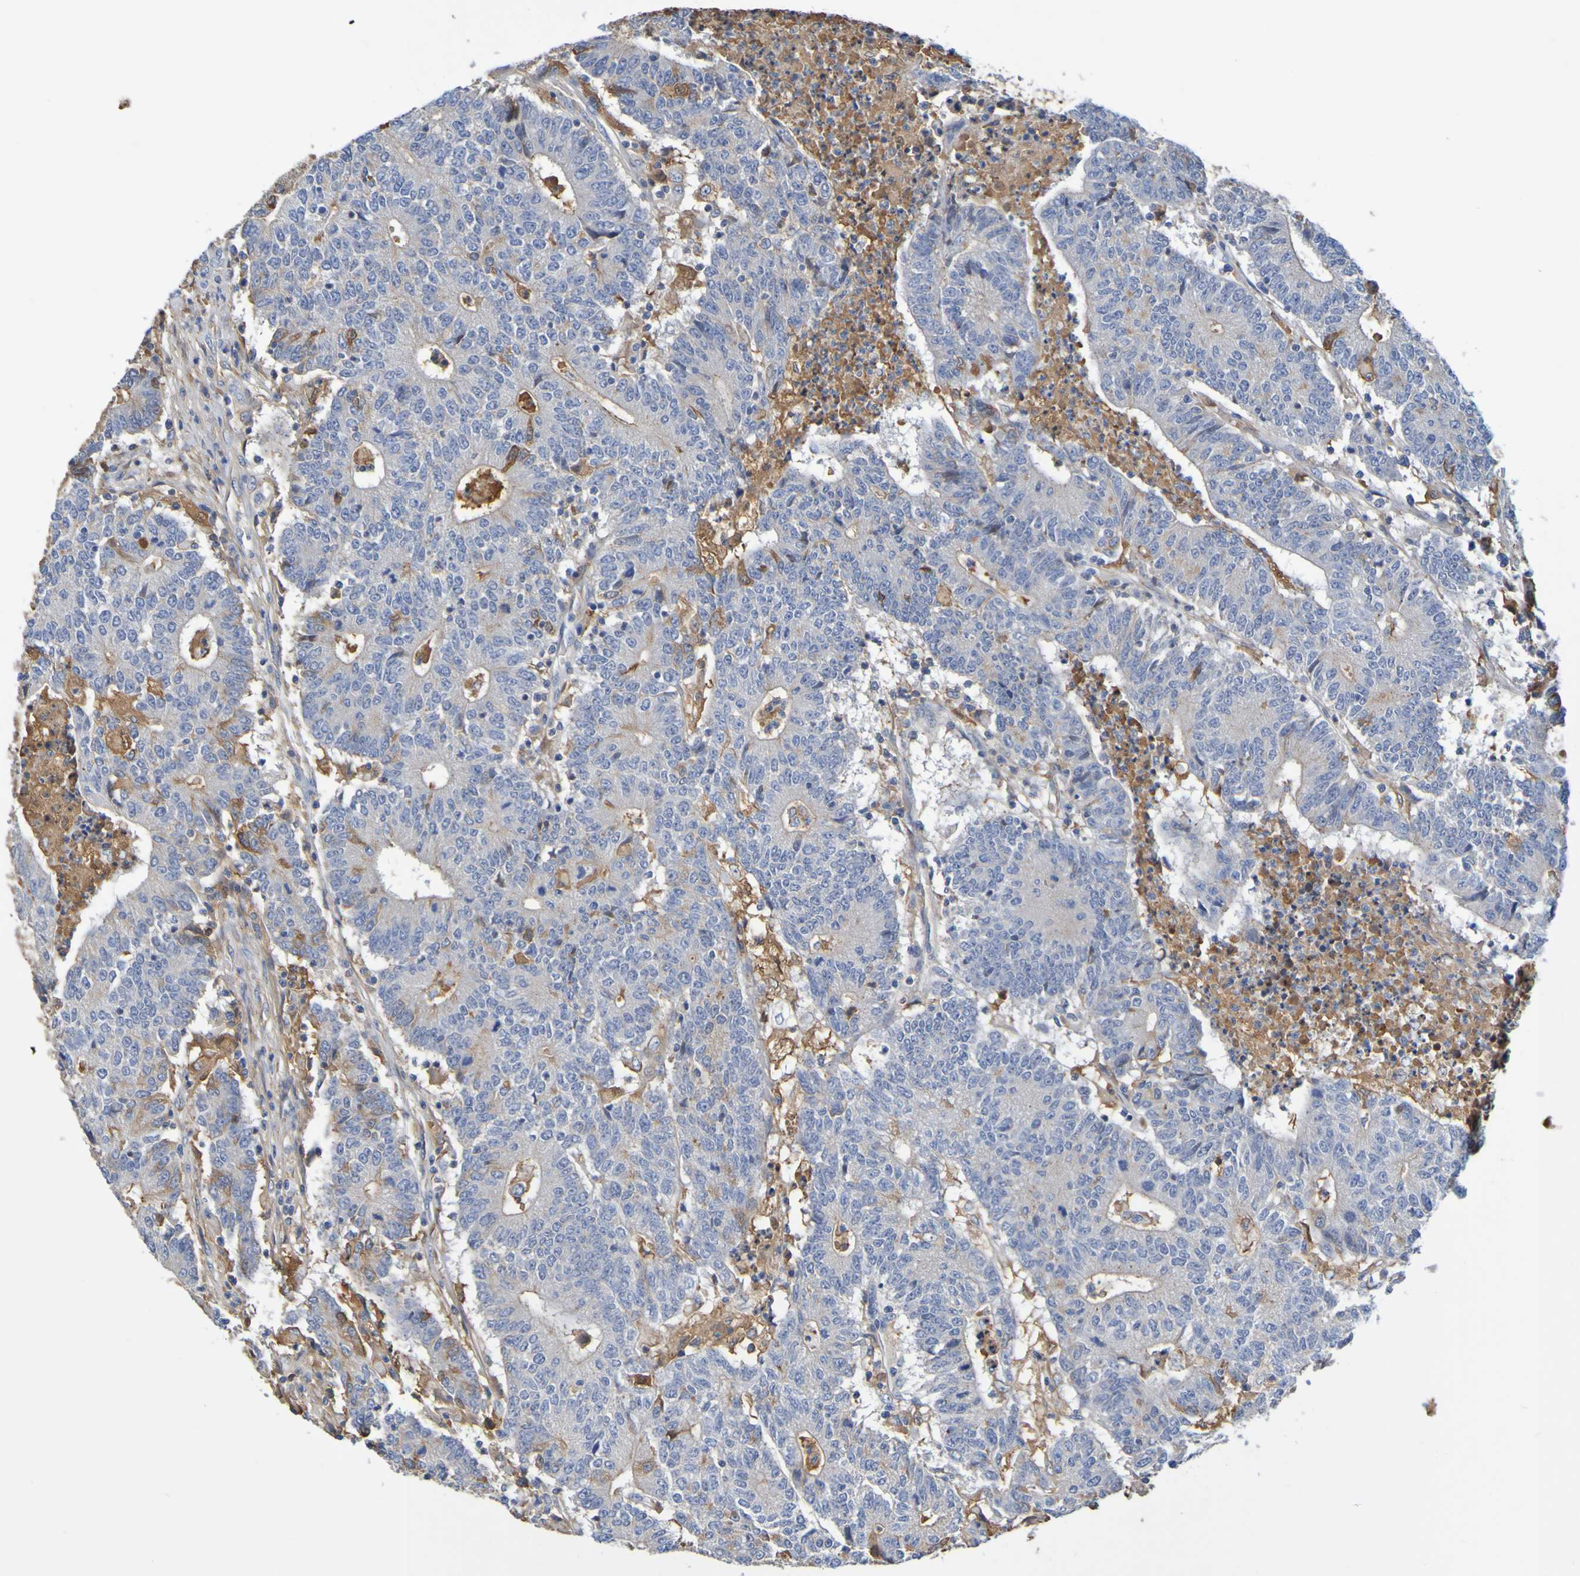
{"staining": {"intensity": "moderate", "quantity": "25%-75%", "location": "cytoplasmic/membranous"}, "tissue": "colorectal cancer", "cell_type": "Tumor cells", "image_type": "cancer", "snomed": [{"axis": "morphology", "description": "Normal tissue, NOS"}, {"axis": "morphology", "description": "Adenocarcinoma, NOS"}, {"axis": "topography", "description": "Colon"}], "caption": "The micrograph reveals staining of adenocarcinoma (colorectal), revealing moderate cytoplasmic/membranous protein staining (brown color) within tumor cells. Immunohistochemistry stains the protein in brown and the nuclei are stained blue.", "gene": "GAB3", "patient": {"sex": "female", "age": 75}}